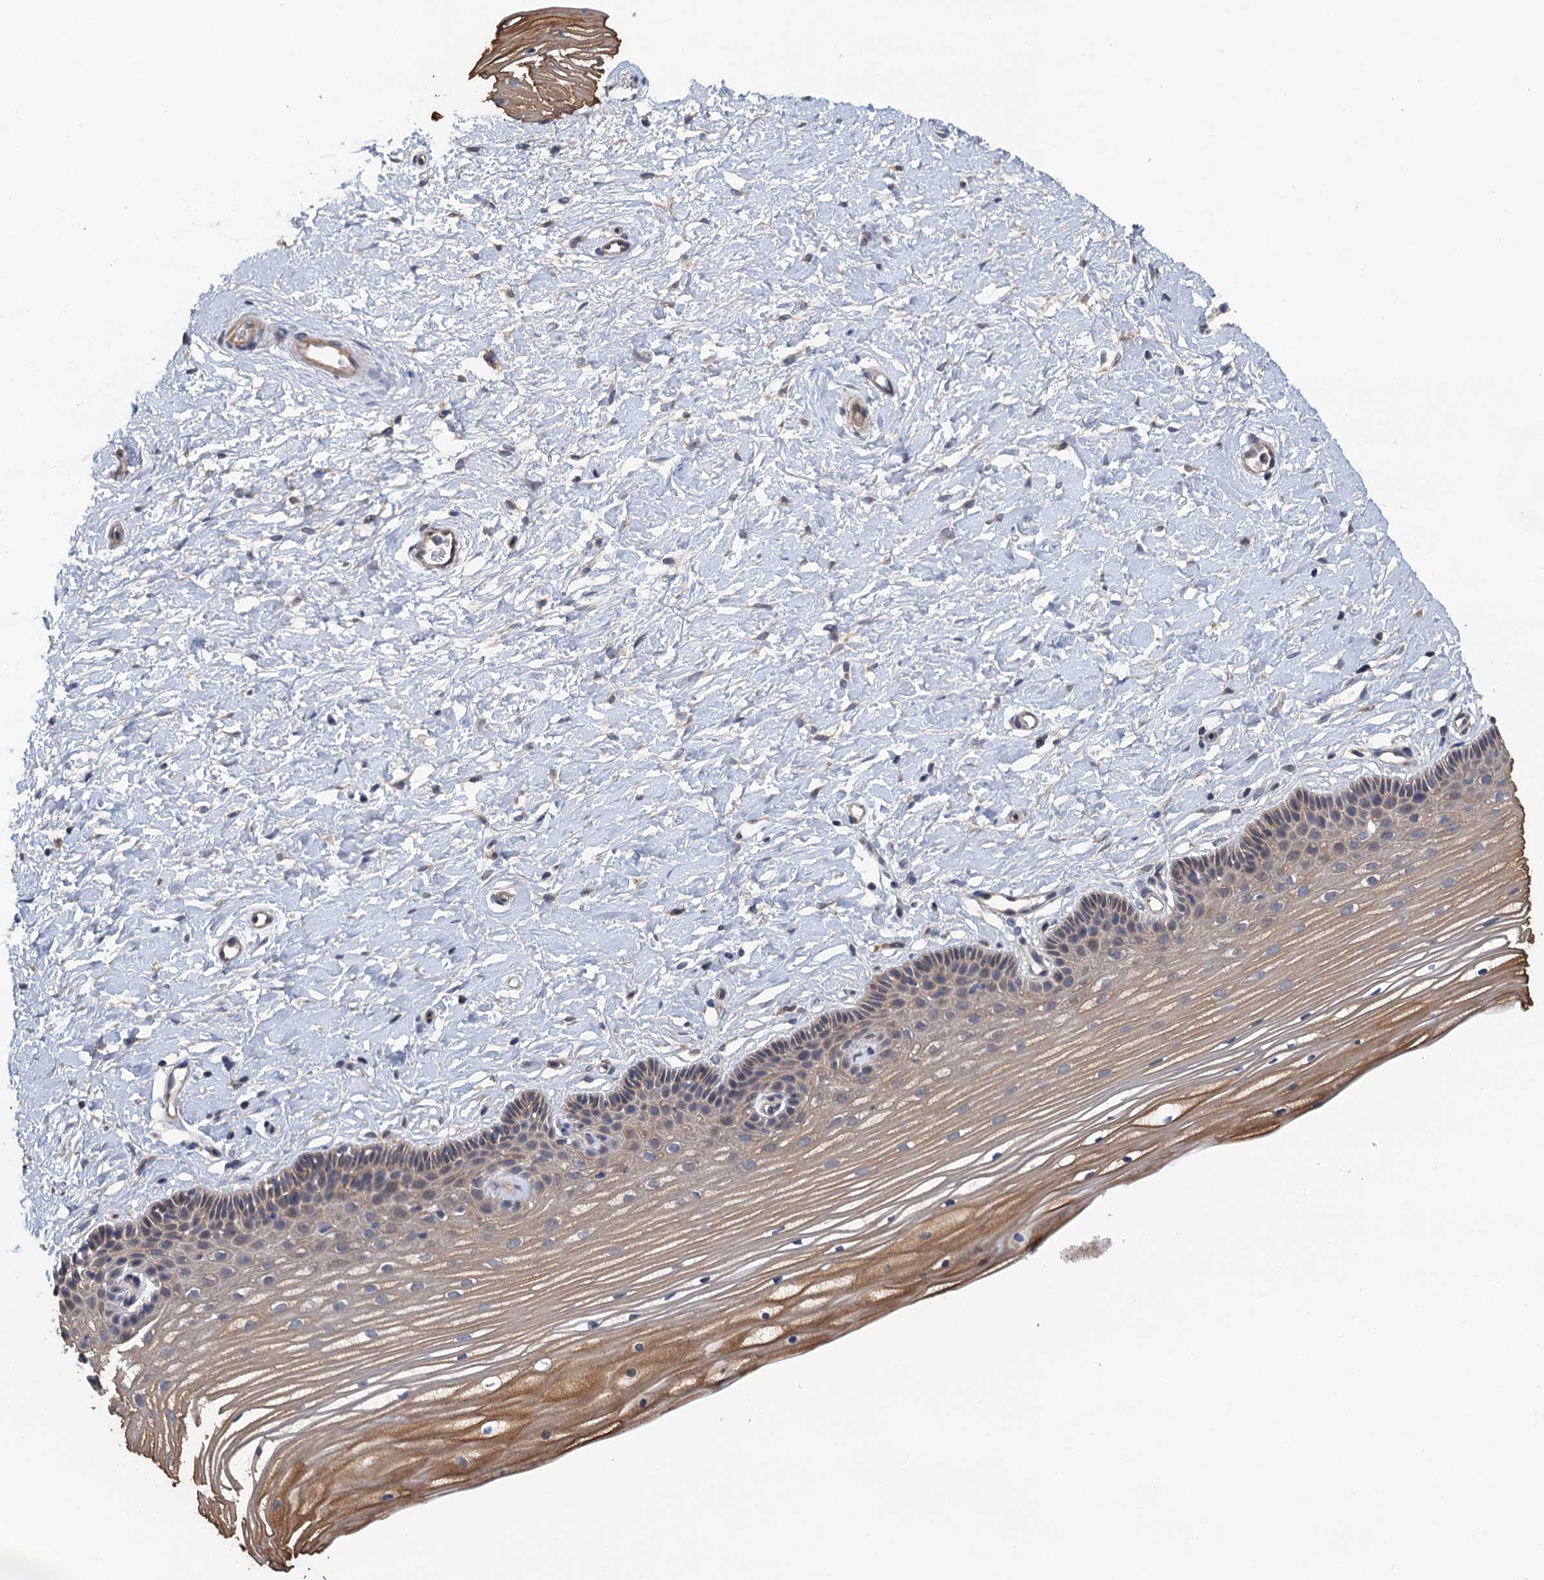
{"staining": {"intensity": "moderate", "quantity": ">75%", "location": "cytoplasmic/membranous"}, "tissue": "vagina", "cell_type": "Squamous epithelial cells", "image_type": "normal", "snomed": [{"axis": "morphology", "description": "Normal tissue, NOS"}, {"axis": "topography", "description": "Vagina"}, {"axis": "topography", "description": "Cervix"}], "caption": "Squamous epithelial cells exhibit medium levels of moderate cytoplasmic/membranous staining in approximately >75% of cells in normal human vagina.", "gene": "MEAK7", "patient": {"sex": "female", "age": 40}}